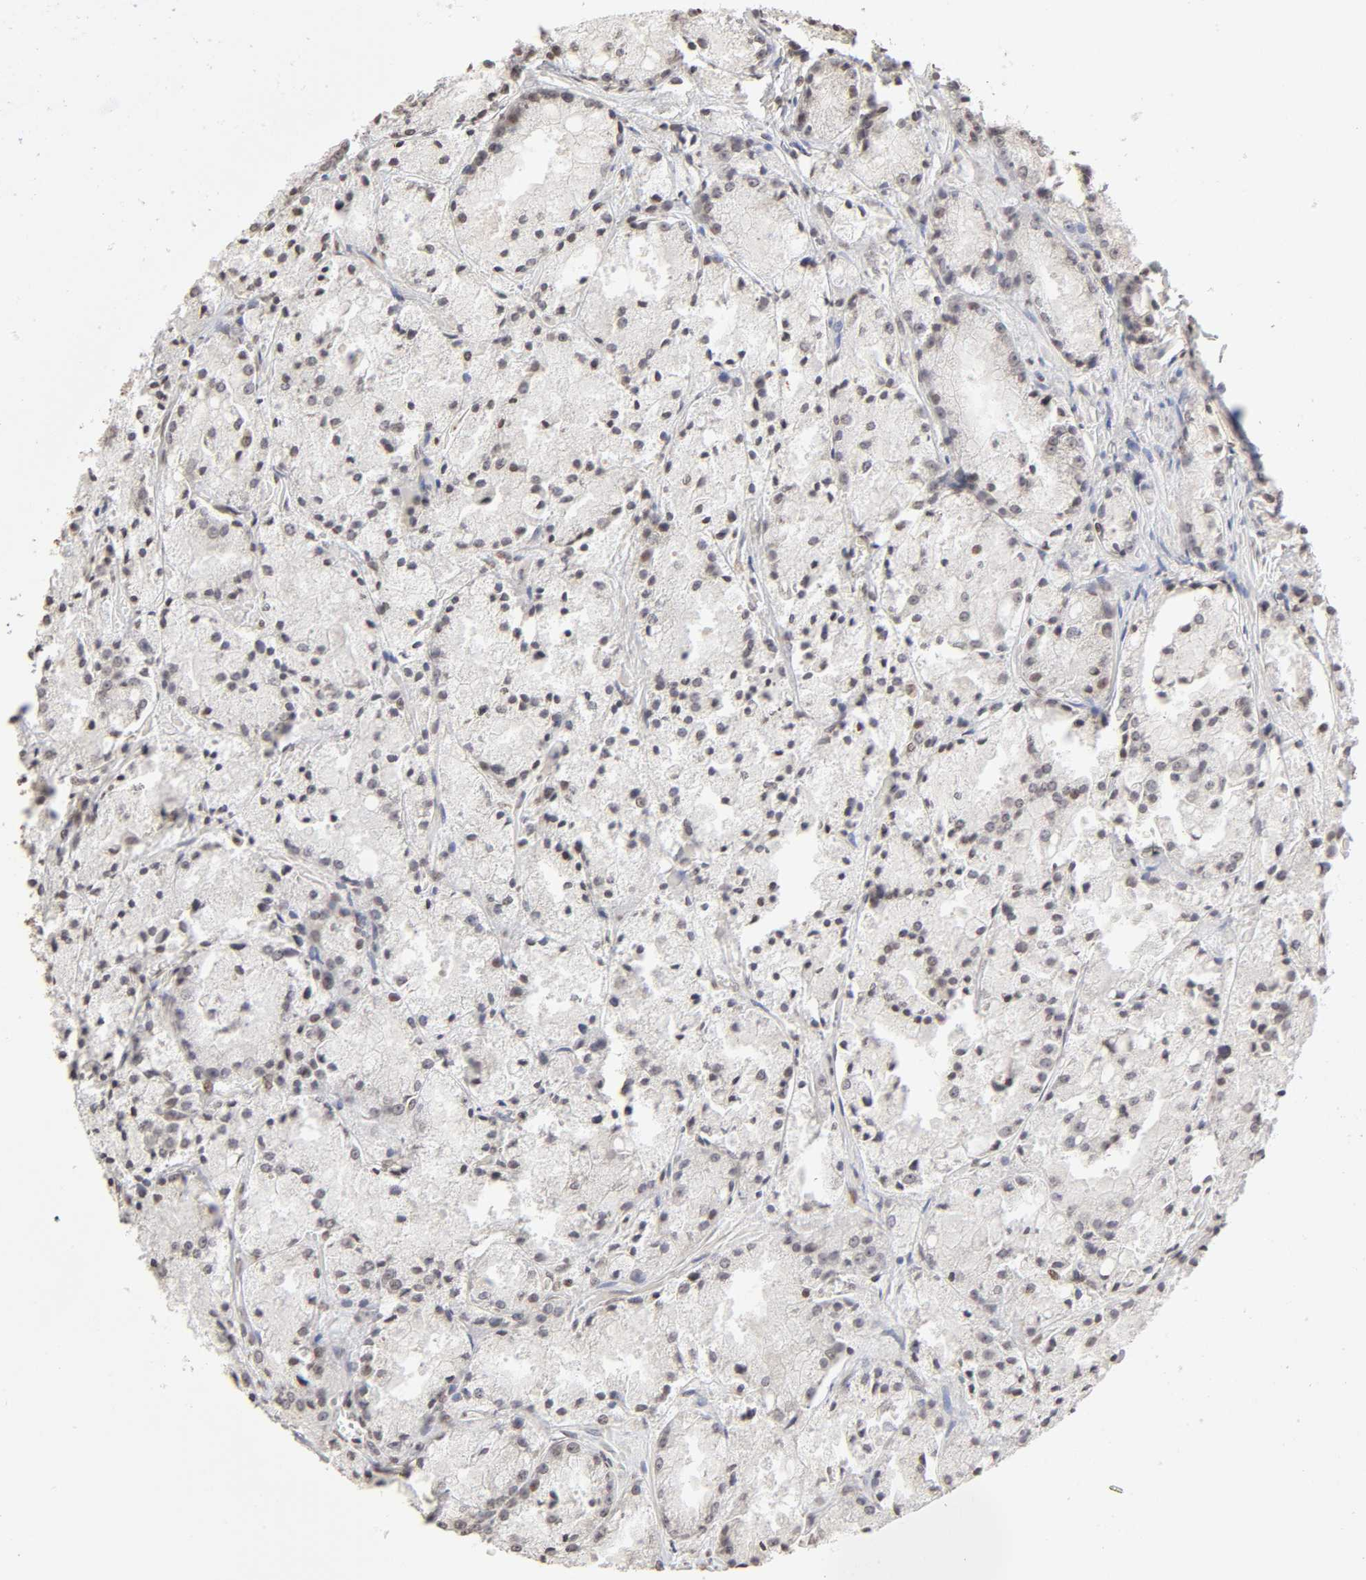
{"staining": {"intensity": "negative", "quantity": "none", "location": "none"}, "tissue": "prostate cancer", "cell_type": "Tumor cells", "image_type": "cancer", "snomed": [{"axis": "morphology", "description": "Adenocarcinoma, Low grade"}, {"axis": "topography", "description": "Prostate"}], "caption": "The immunohistochemistry (IHC) histopathology image has no significant staining in tumor cells of prostate low-grade adenocarcinoma tissue. (Brightfield microscopy of DAB (3,3'-diaminobenzidine) IHC at high magnification).", "gene": "MLLT6", "patient": {"sex": "male", "age": 64}}